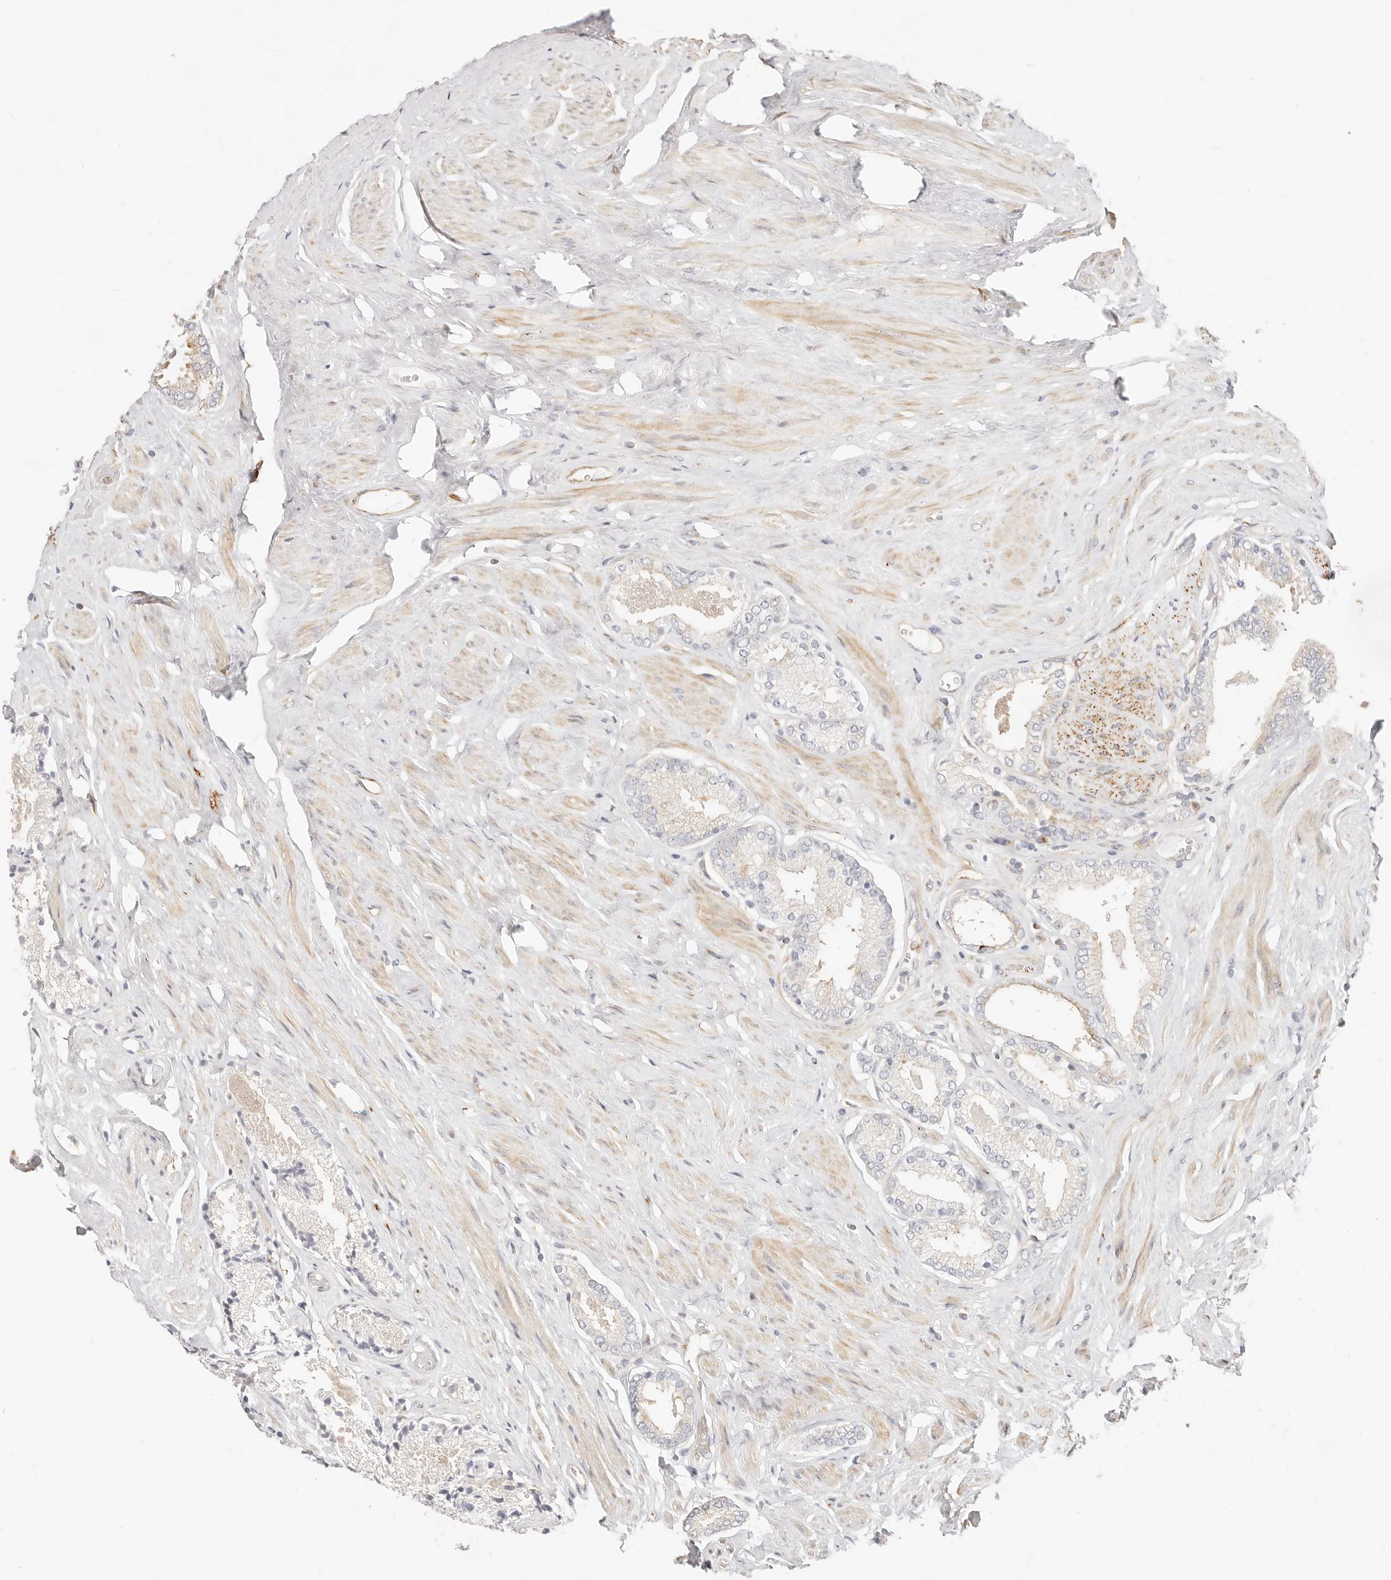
{"staining": {"intensity": "negative", "quantity": "none", "location": "none"}, "tissue": "prostate cancer", "cell_type": "Tumor cells", "image_type": "cancer", "snomed": [{"axis": "morphology", "description": "Adenocarcinoma, Low grade"}, {"axis": "topography", "description": "Prostate"}], "caption": "Tumor cells are negative for brown protein staining in prostate cancer (adenocarcinoma (low-grade)).", "gene": "DTNBP1", "patient": {"sex": "male", "age": 71}}